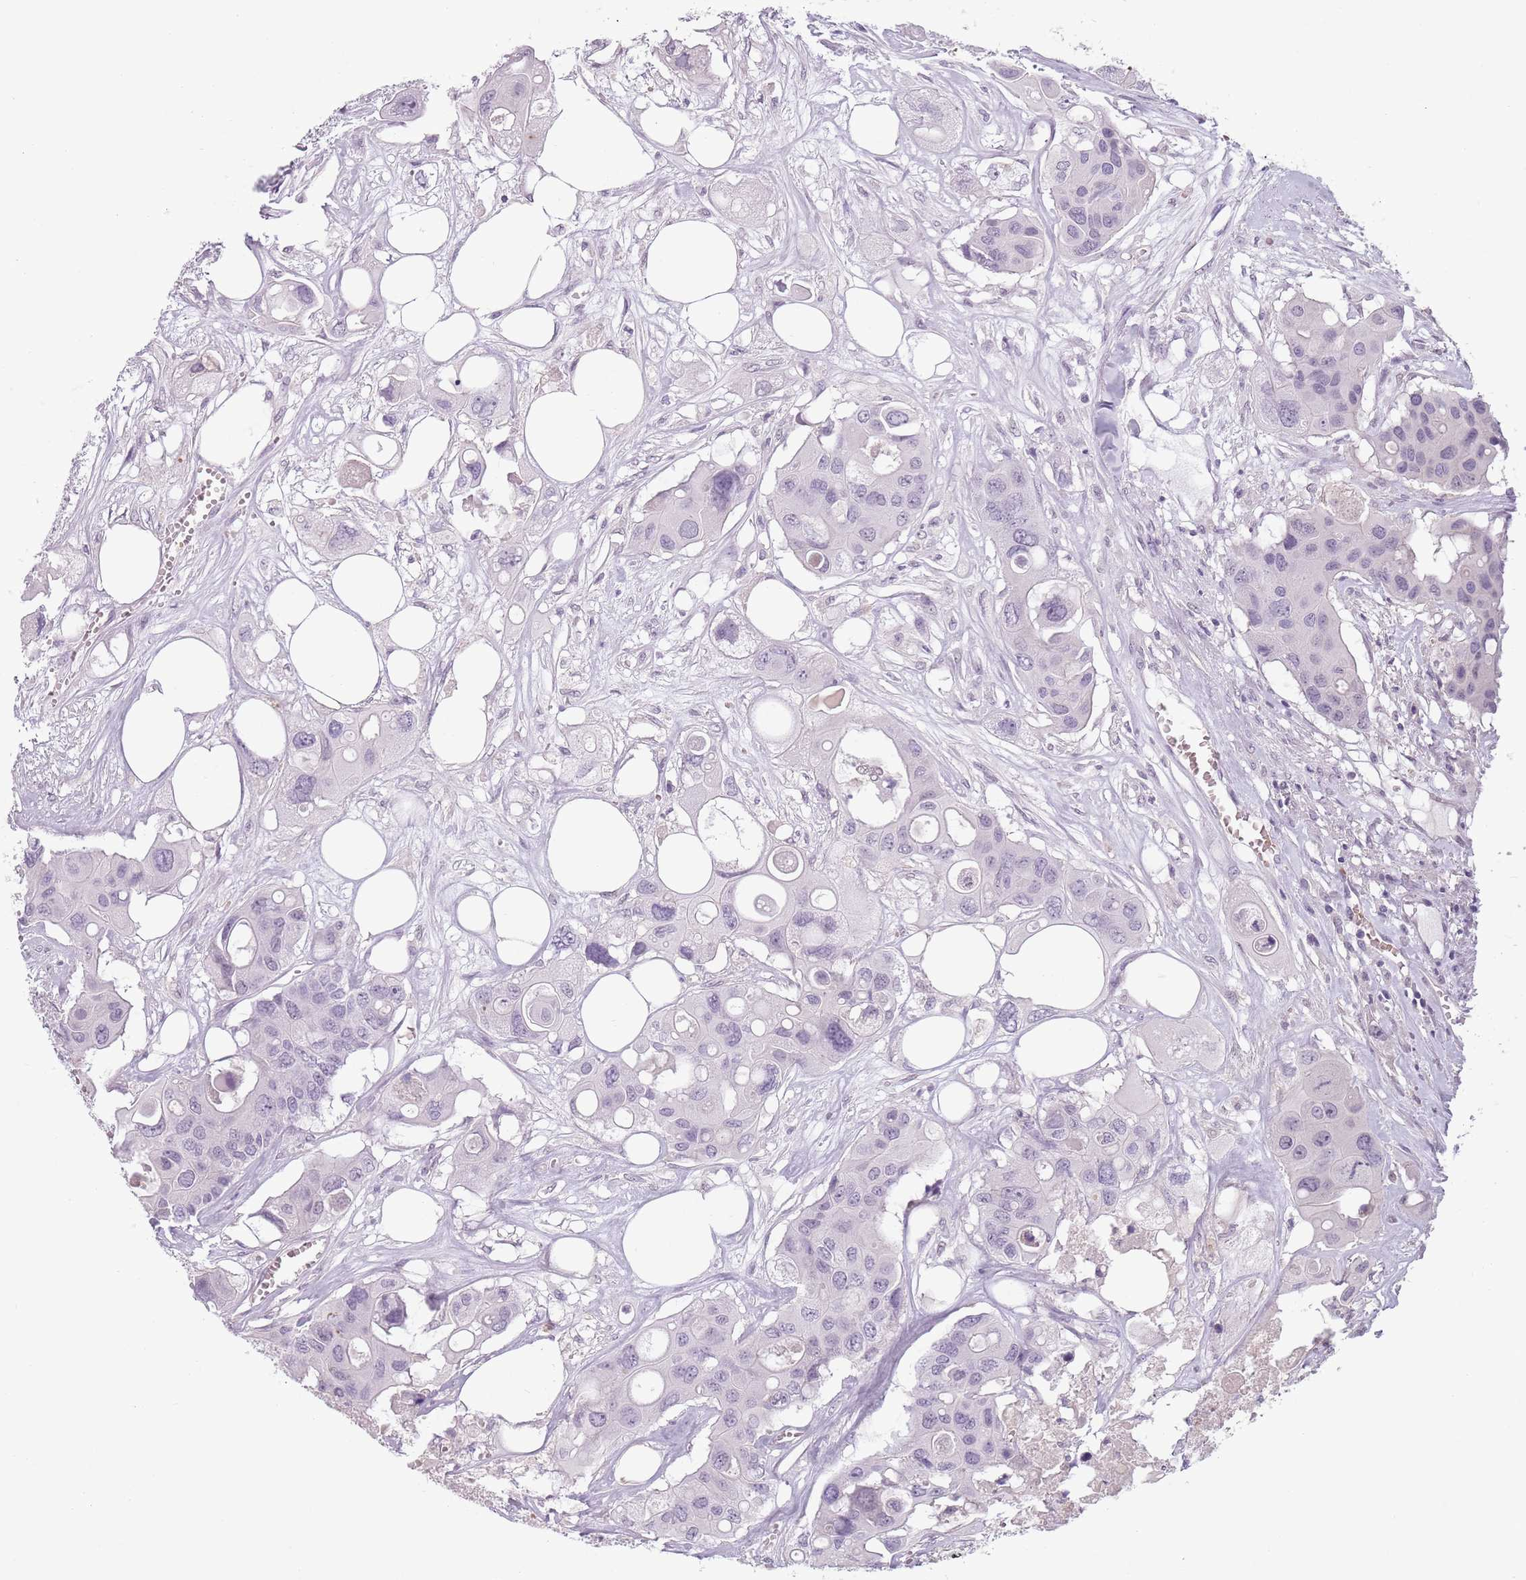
{"staining": {"intensity": "negative", "quantity": "none", "location": "none"}, "tissue": "colorectal cancer", "cell_type": "Tumor cells", "image_type": "cancer", "snomed": [{"axis": "morphology", "description": "Adenocarcinoma, NOS"}, {"axis": "topography", "description": "Colon"}], "caption": "This is a photomicrograph of immunohistochemistry (IHC) staining of colorectal adenocarcinoma, which shows no staining in tumor cells.", "gene": "PIEZO1", "patient": {"sex": "male", "age": 77}}